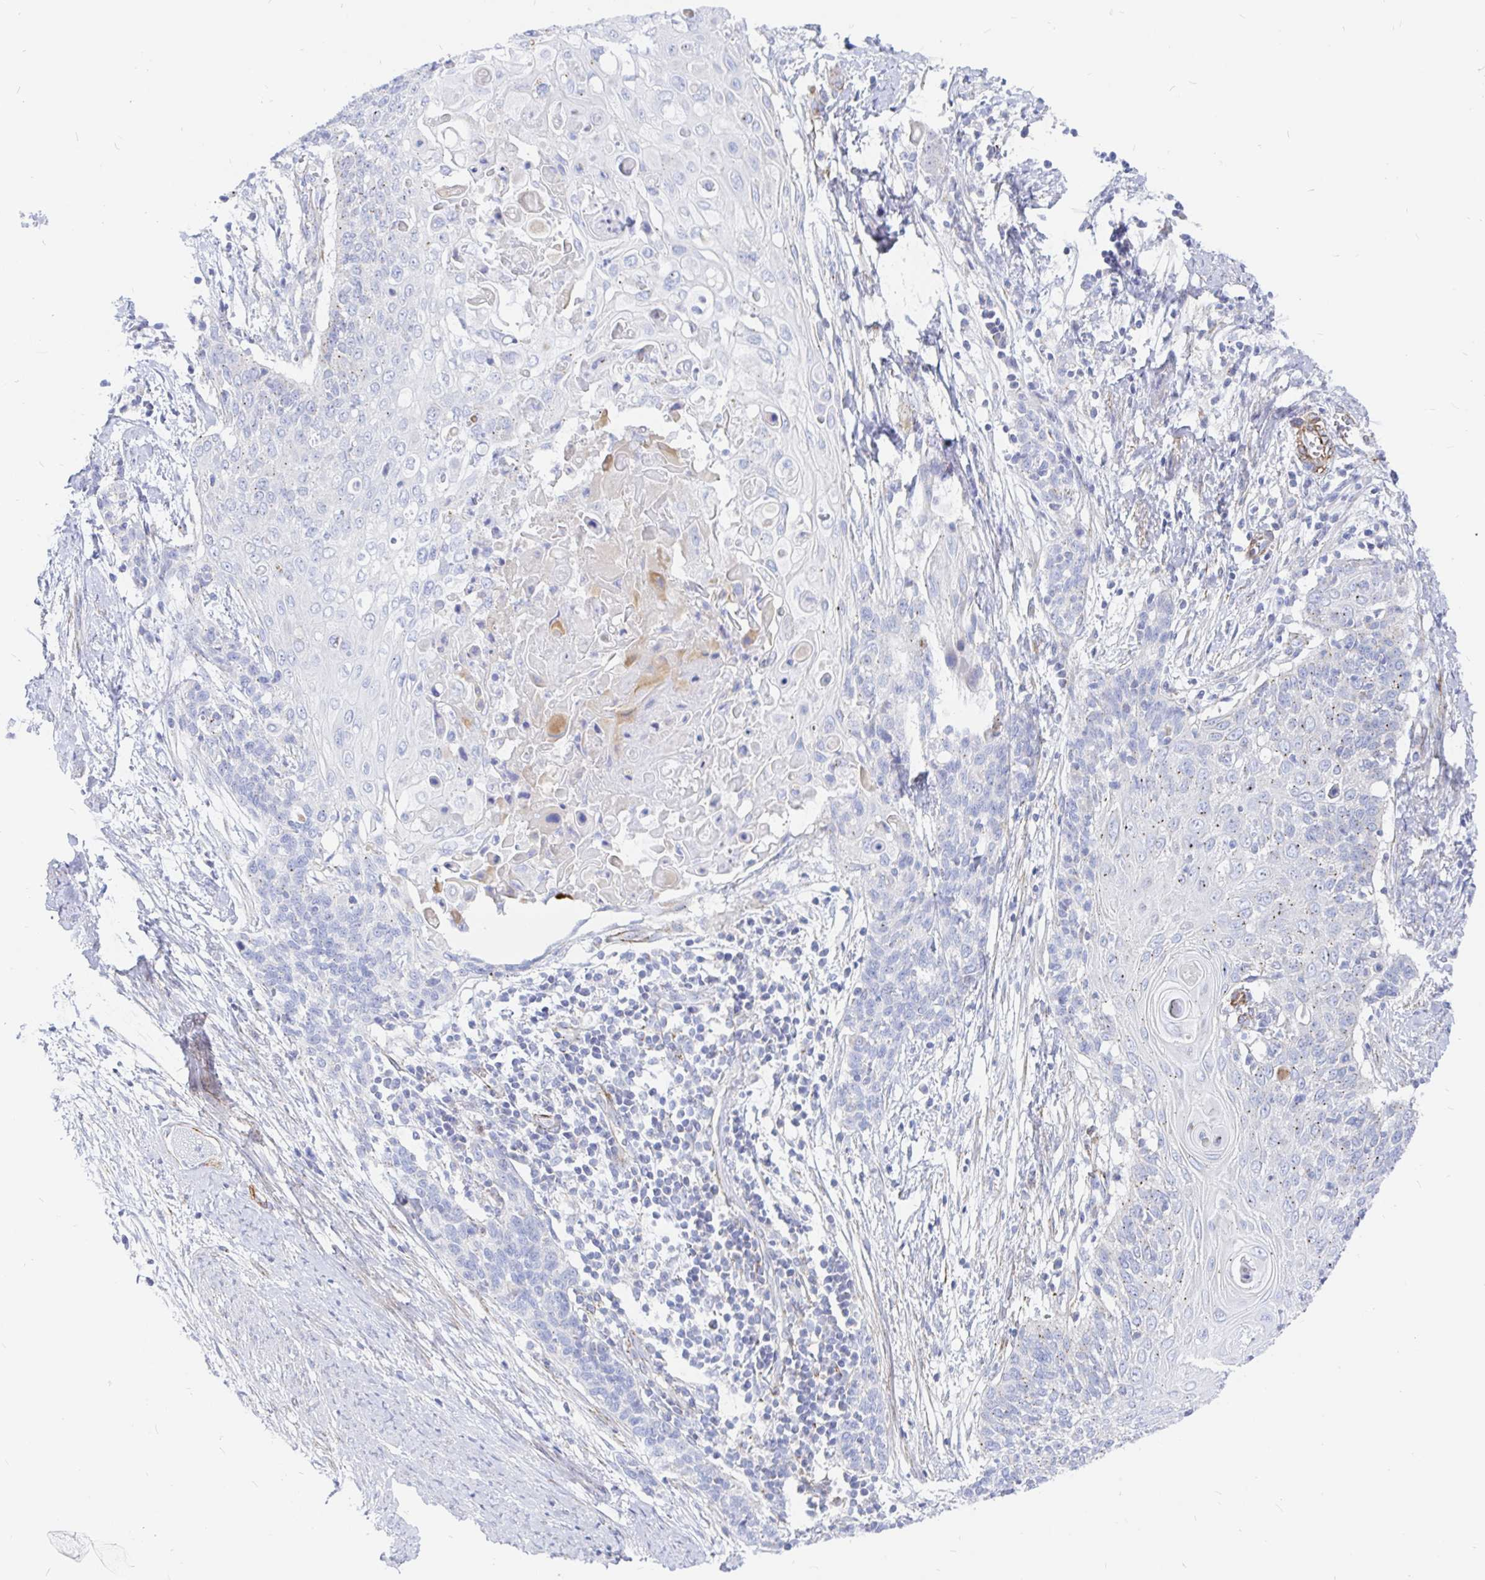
{"staining": {"intensity": "negative", "quantity": "none", "location": "none"}, "tissue": "cervical cancer", "cell_type": "Tumor cells", "image_type": "cancer", "snomed": [{"axis": "morphology", "description": "Squamous cell carcinoma, NOS"}, {"axis": "topography", "description": "Cervix"}], "caption": "The micrograph exhibits no significant positivity in tumor cells of squamous cell carcinoma (cervical).", "gene": "COX16", "patient": {"sex": "female", "age": 39}}